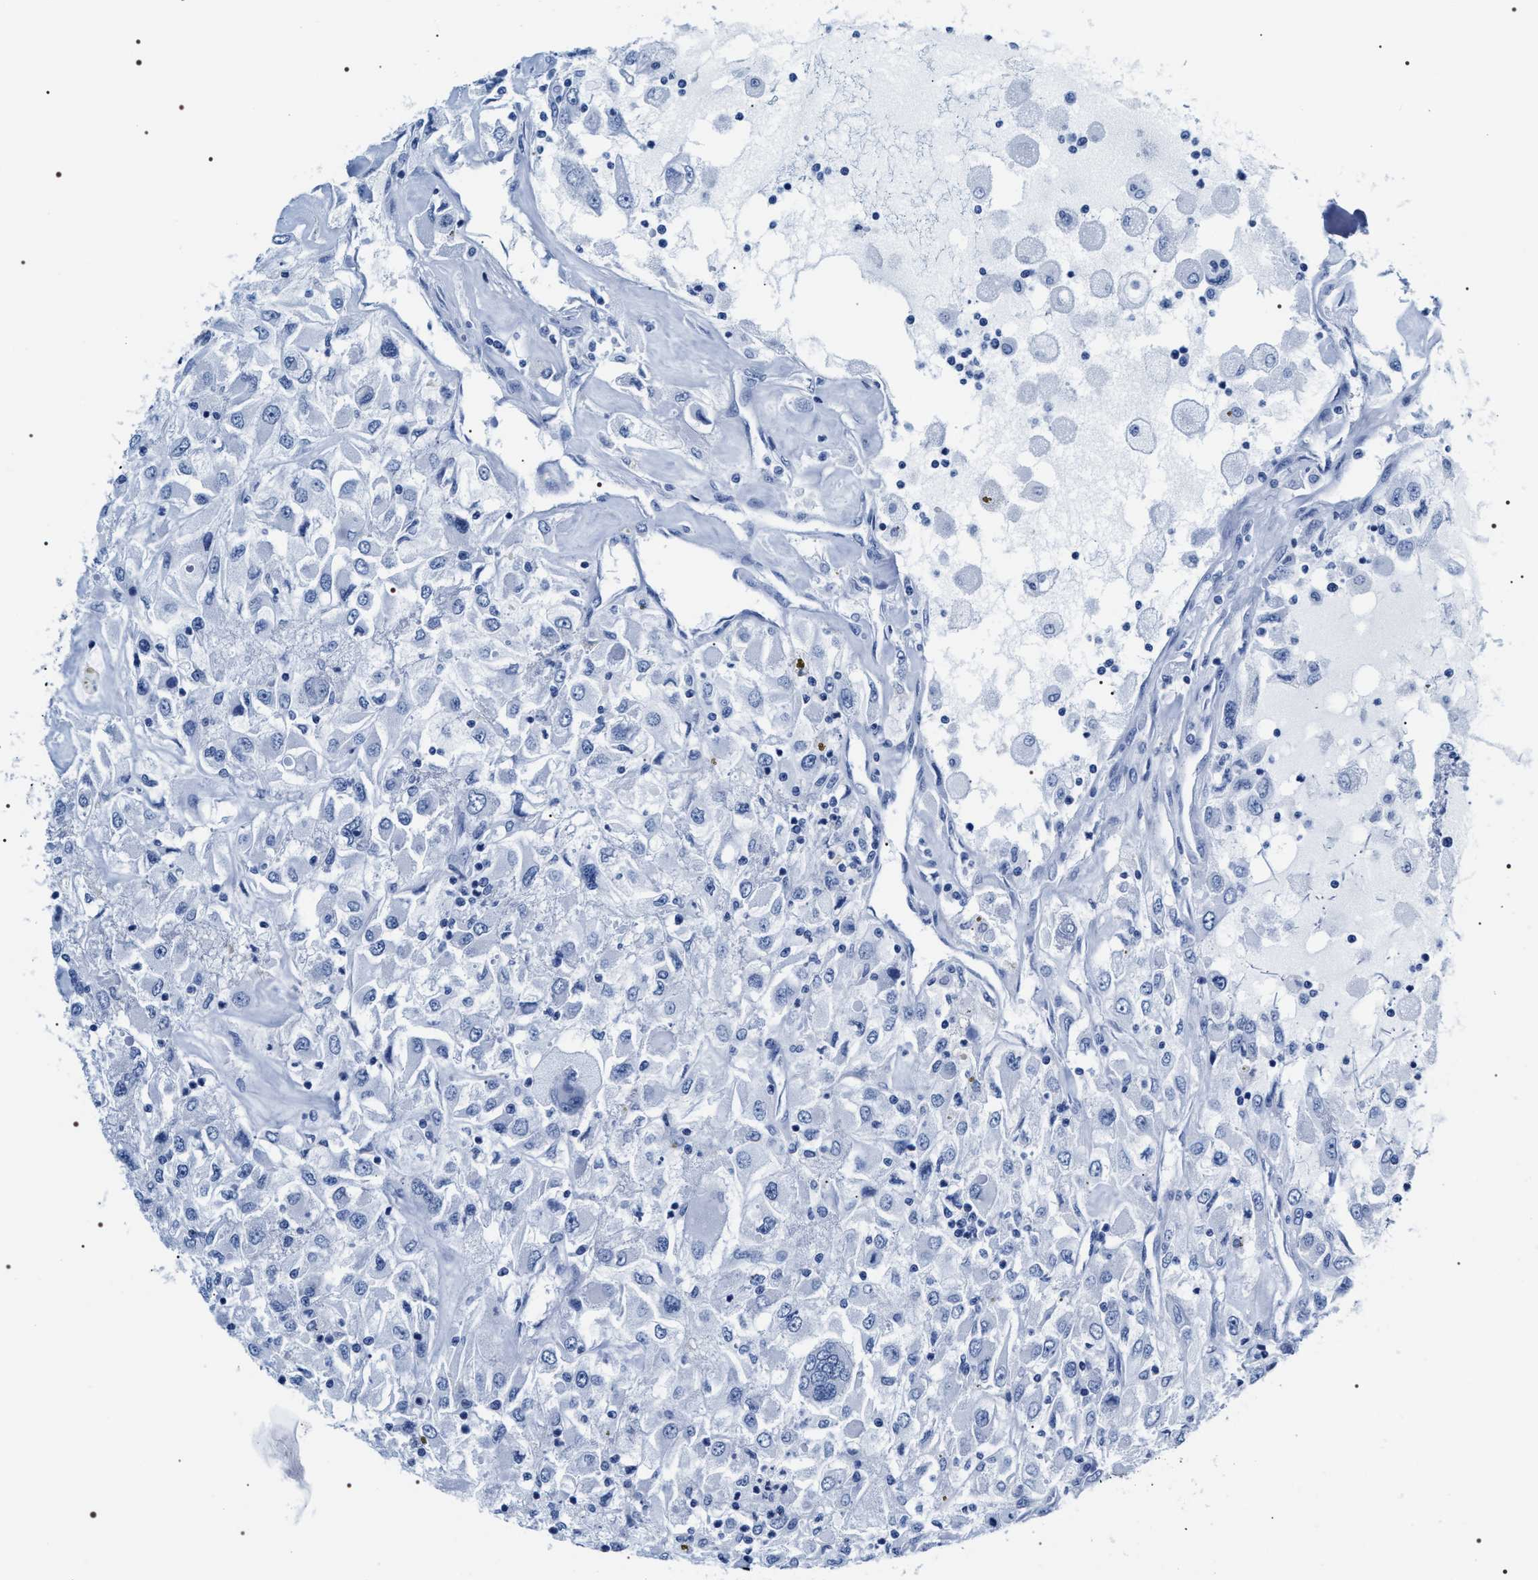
{"staining": {"intensity": "negative", "quantity": "none", "location": "none"}, "tissue": "renal cancer", "cell_type": "Tumor cells", "image_type": "cancer", "snomed": [{"axis": "morphology", "description": "Adenocarcinoma, NOS"}, {"axis": "topography", "description": "Kidney"}], "caption": "The photomicrograph demonstrates no significant positivity in tumor cells of renal cancer. (Stains: DAB immunohistochemistry with hematoxylin counter stain, Microscopy: brightfield microscopy at high magnification).", "gene": "ADH4", "patient": {"sex": "female", "age": 52}}